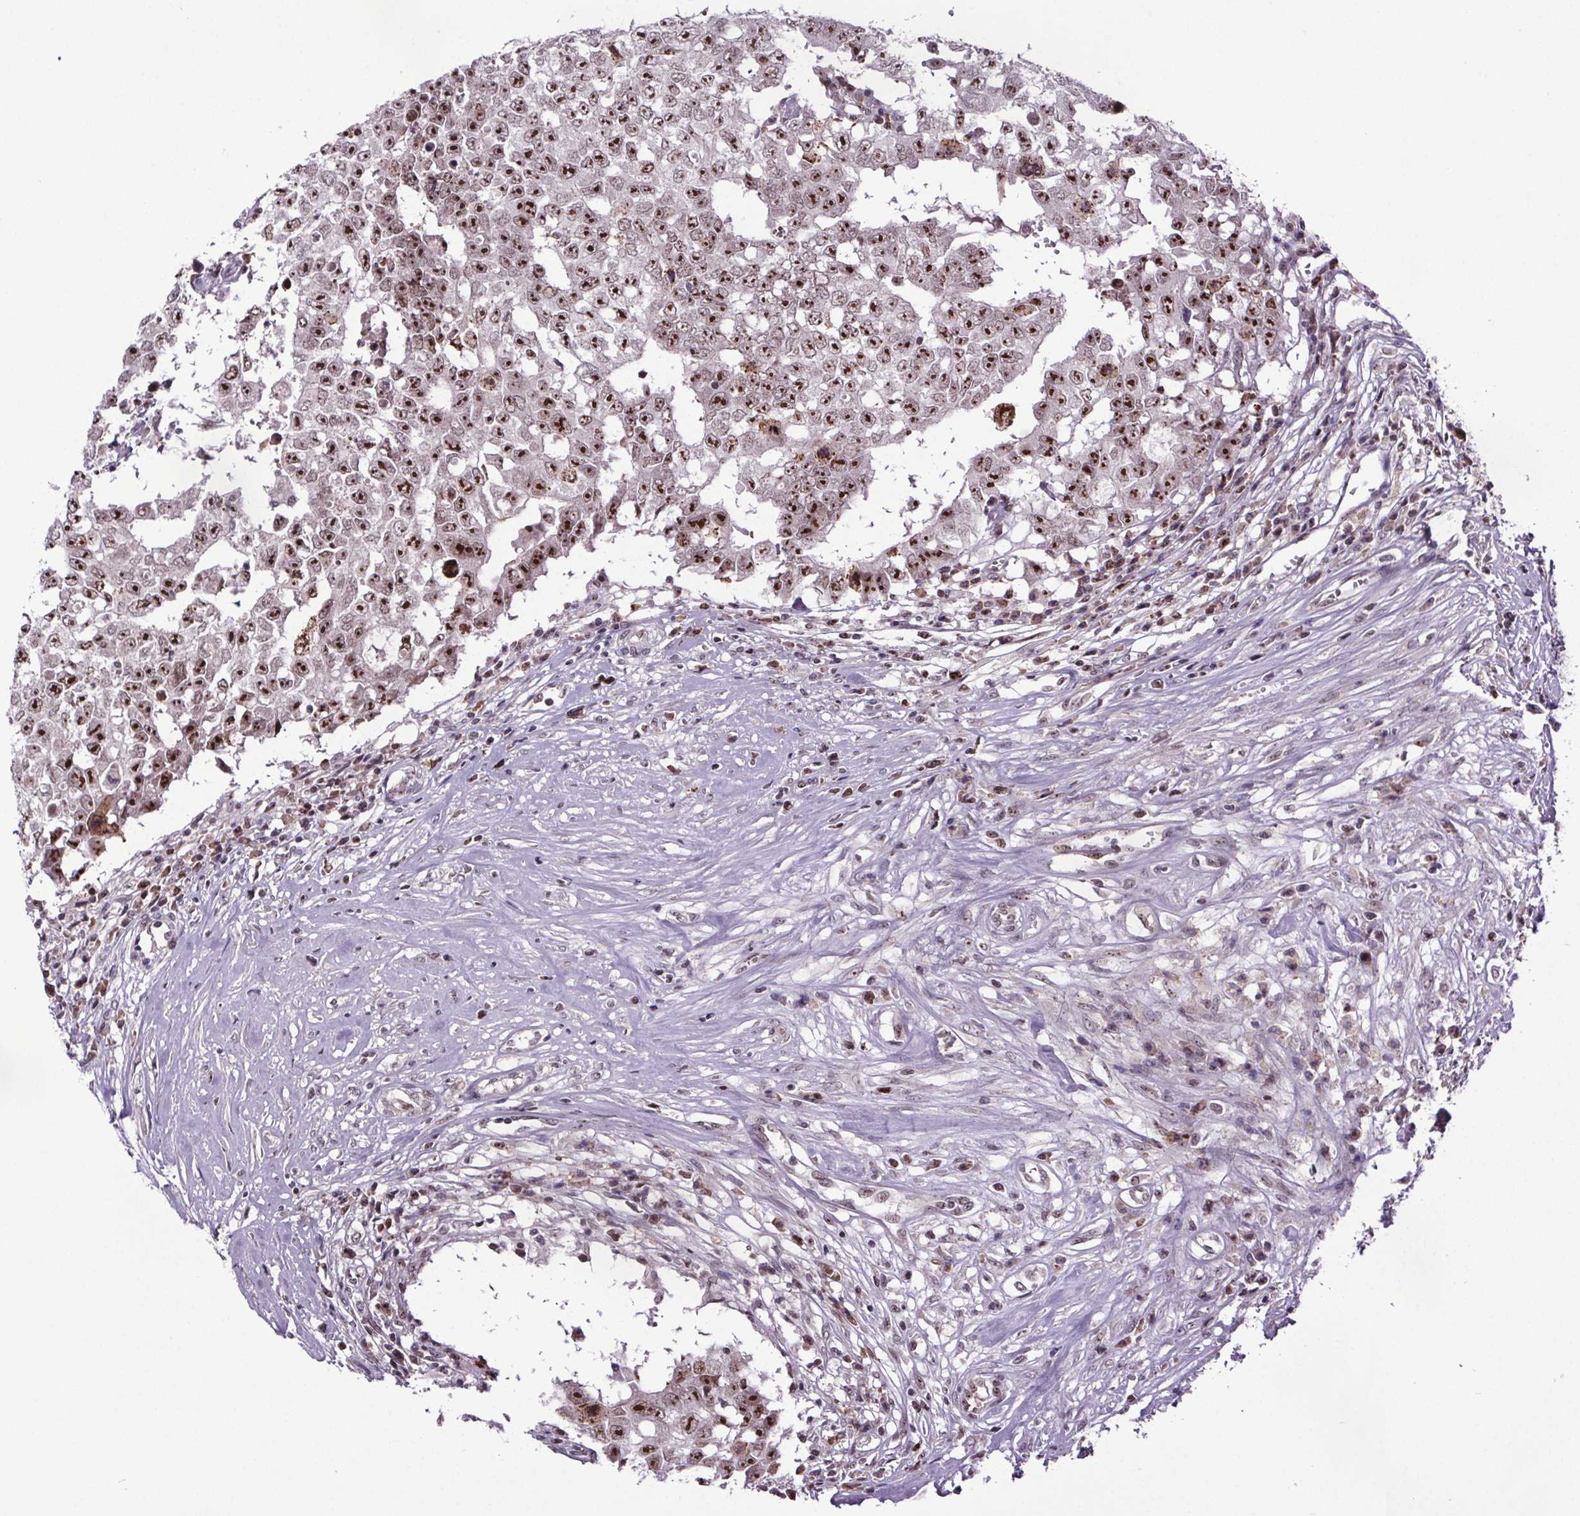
{"staining": {"intensity": "strong", "quantity": ">75%", "location": "nuclear"}, "tissue": "testis cancer", "cell_type": "Tumor cells", "image_type": "cancer", "snomed": [{"axis": "morphology", "description": "Carcinoma, Embryonal, NOS"}, {"axis": "topography", "description": "Testis"}], "caption": "Approximately >75% of tumor cells in embryonal carcinoma (testis) display strong nuclear protein staining as visualized by brown immunohistochemical staining.", "gene": "ATMIN", "patient": {"sex": "male", "age": 36}}